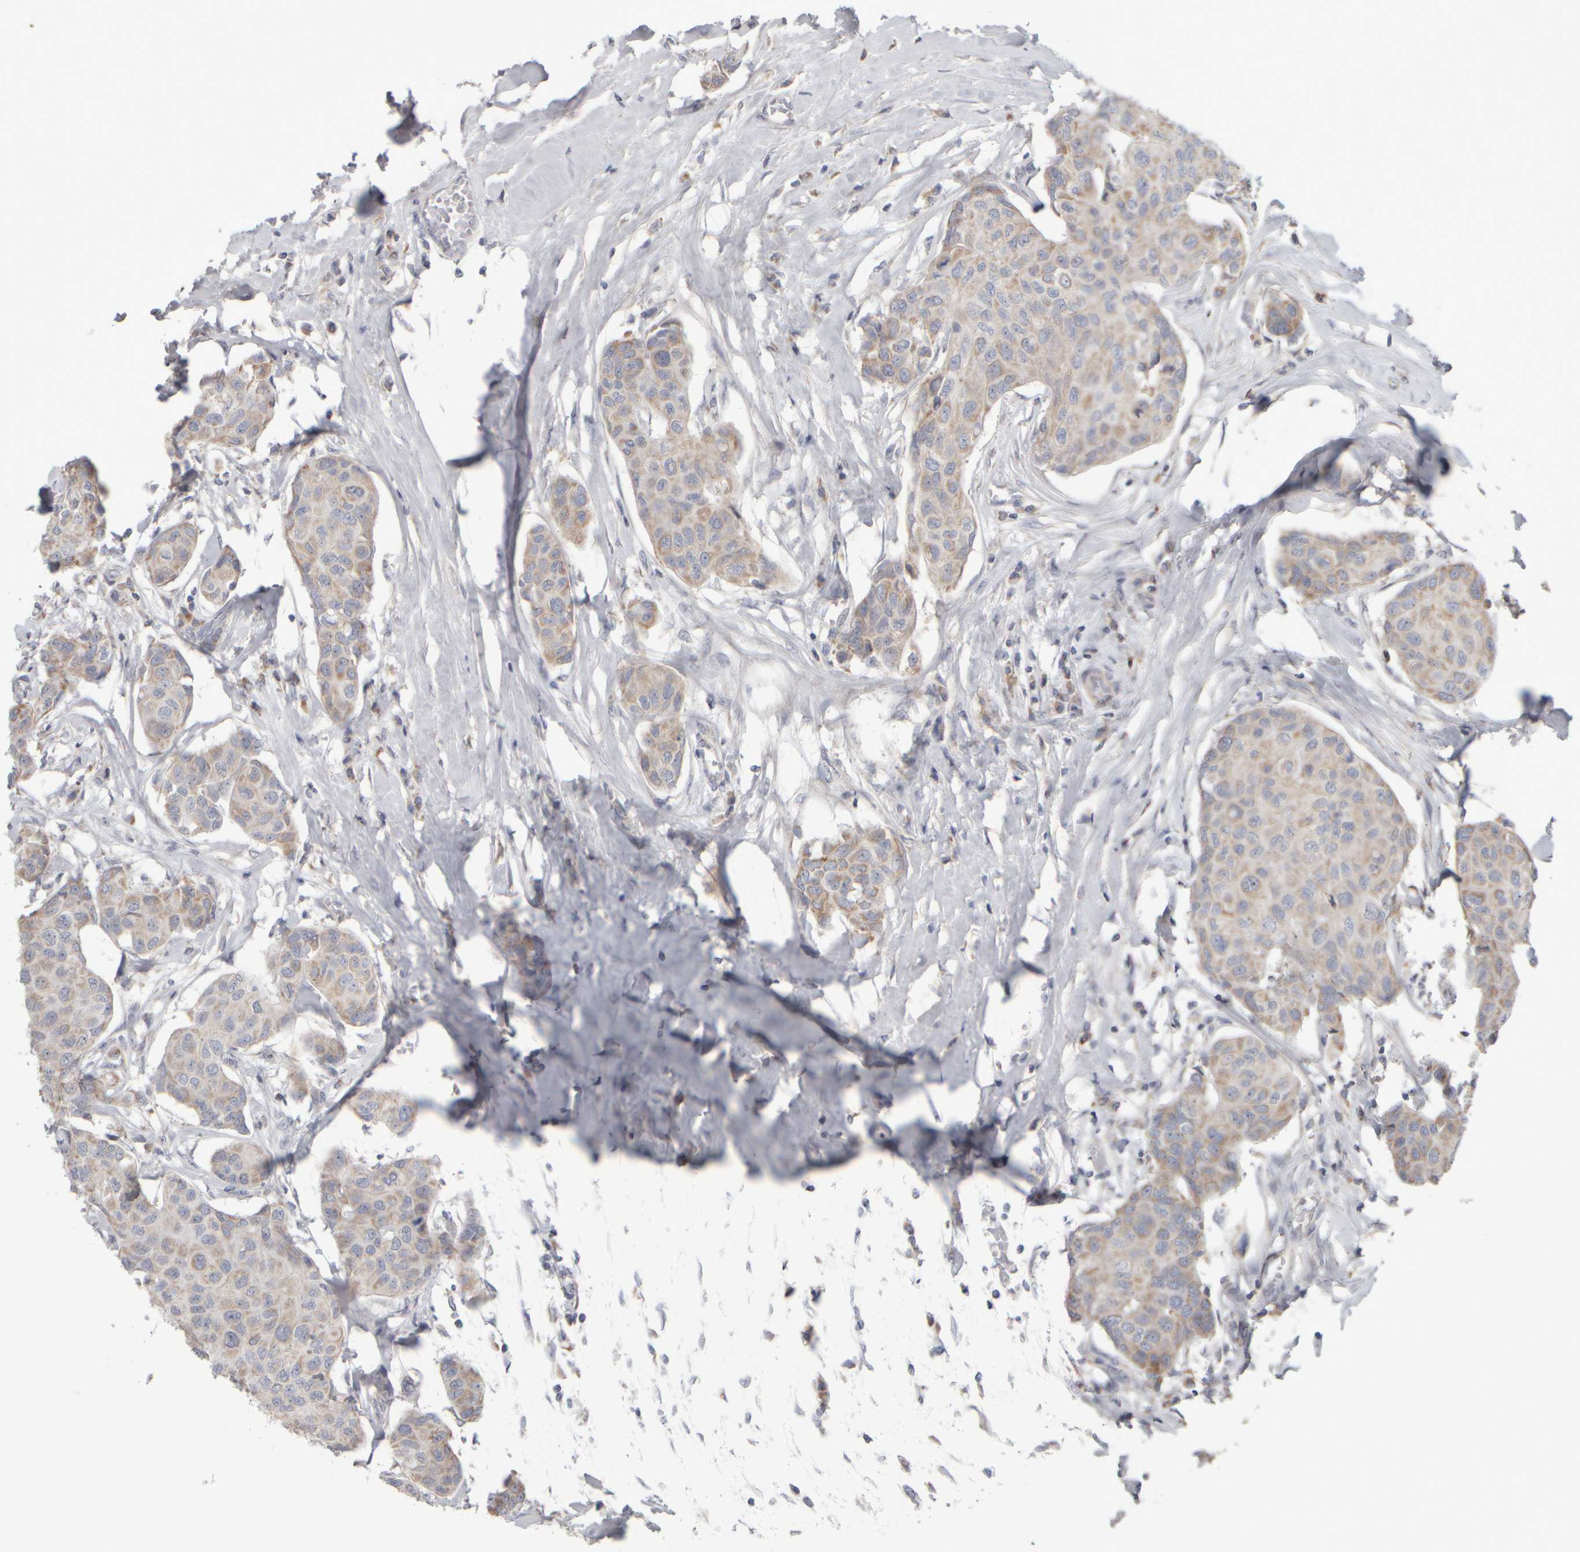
{"staining": {"intensity": "weak", "quantity": ">75%", "location": "cytoplasmic/membranous"}, "tissue": "breast cancer", "cell_type": "Tumor cells", "image_type": "cancer", "snomed": [{"axis": "morphology", "description": "Duct carcinoma"}, {"axis": "topography", "description": "Breast"}], "caption": "Intraductal carcinoma (breast) tissue demonstrates weak cytoplasmic/membranous staining in approximately >75% of tumor cells", "gene": "SCO1", "patient": {"sex": "female", "age": 80}}